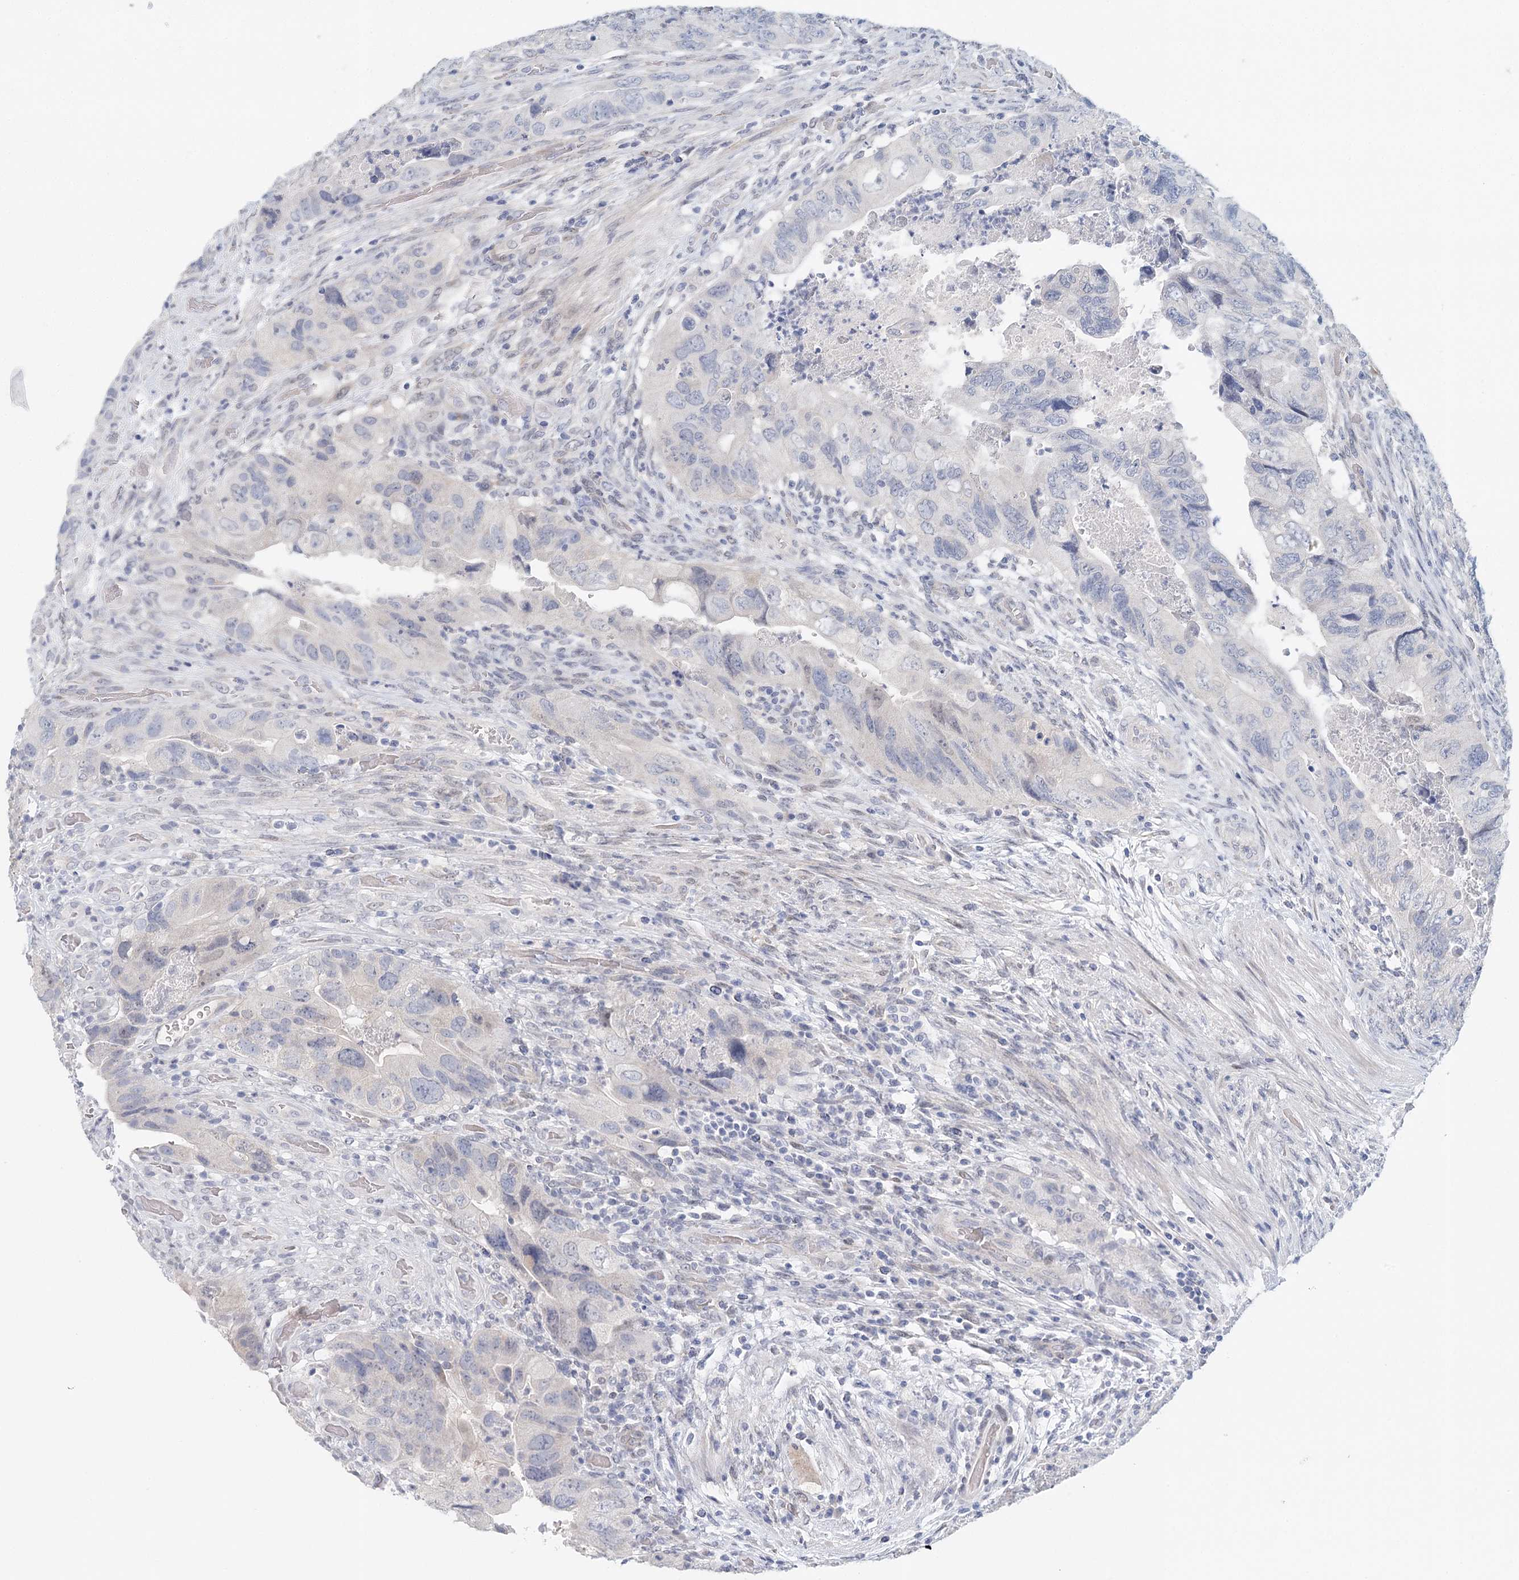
{"staining": {"intensity": "negative", "quantity": "none", "location": "none"}, "tissue": "colorectal cancer", "cell_type": "Tumor cells", "image_type": "cancer", "snomed": [{"axis": "morphology", "description": "Adenocarcinoma, NOS"}, {"axis": "topography", "description": "Rectum"}], "caption": "Image shows no protein staining in tumor cells of colorectal cancer tissue.", "gene": "HSPA4L", "patient": {"sex": "male", "age": 63}}